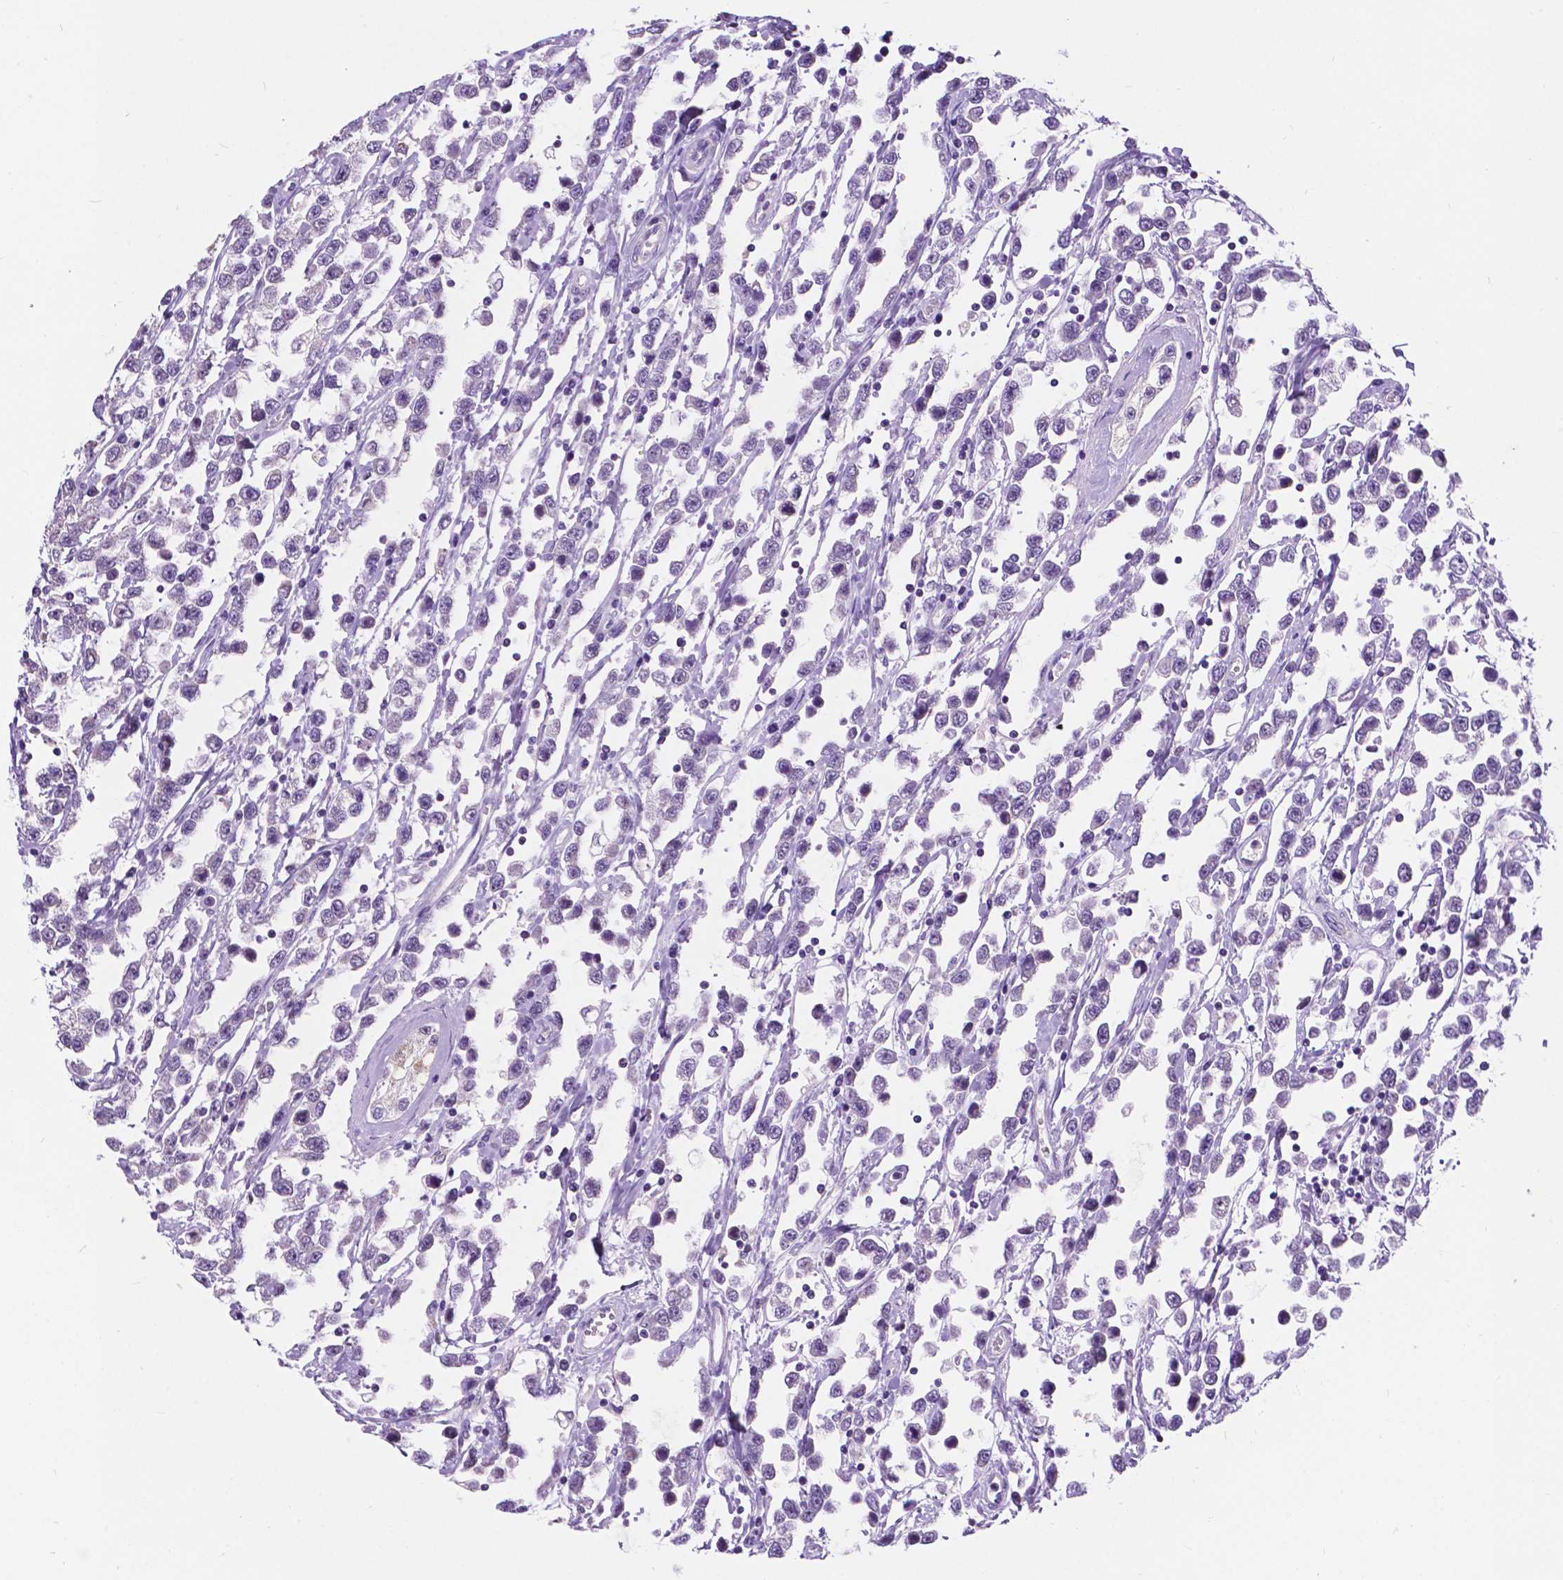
{"staining": {"intensity": "negative", "quantity": "none", "location": "none"}, "tissue": "testis cancer", "cell_type": "Tumor cells", "image_type": "cancer", "snomed": [{"axis": "morphology", "description": "Seminoma, NOS"}, {"axis": "topography", "description": "Testis"}], "caption": "Micrograph shows no significant protein positivity in tumor cells of testis seminoma.", "gene": "TRPV5", "patient": {"sex": "male", "age": 34}}